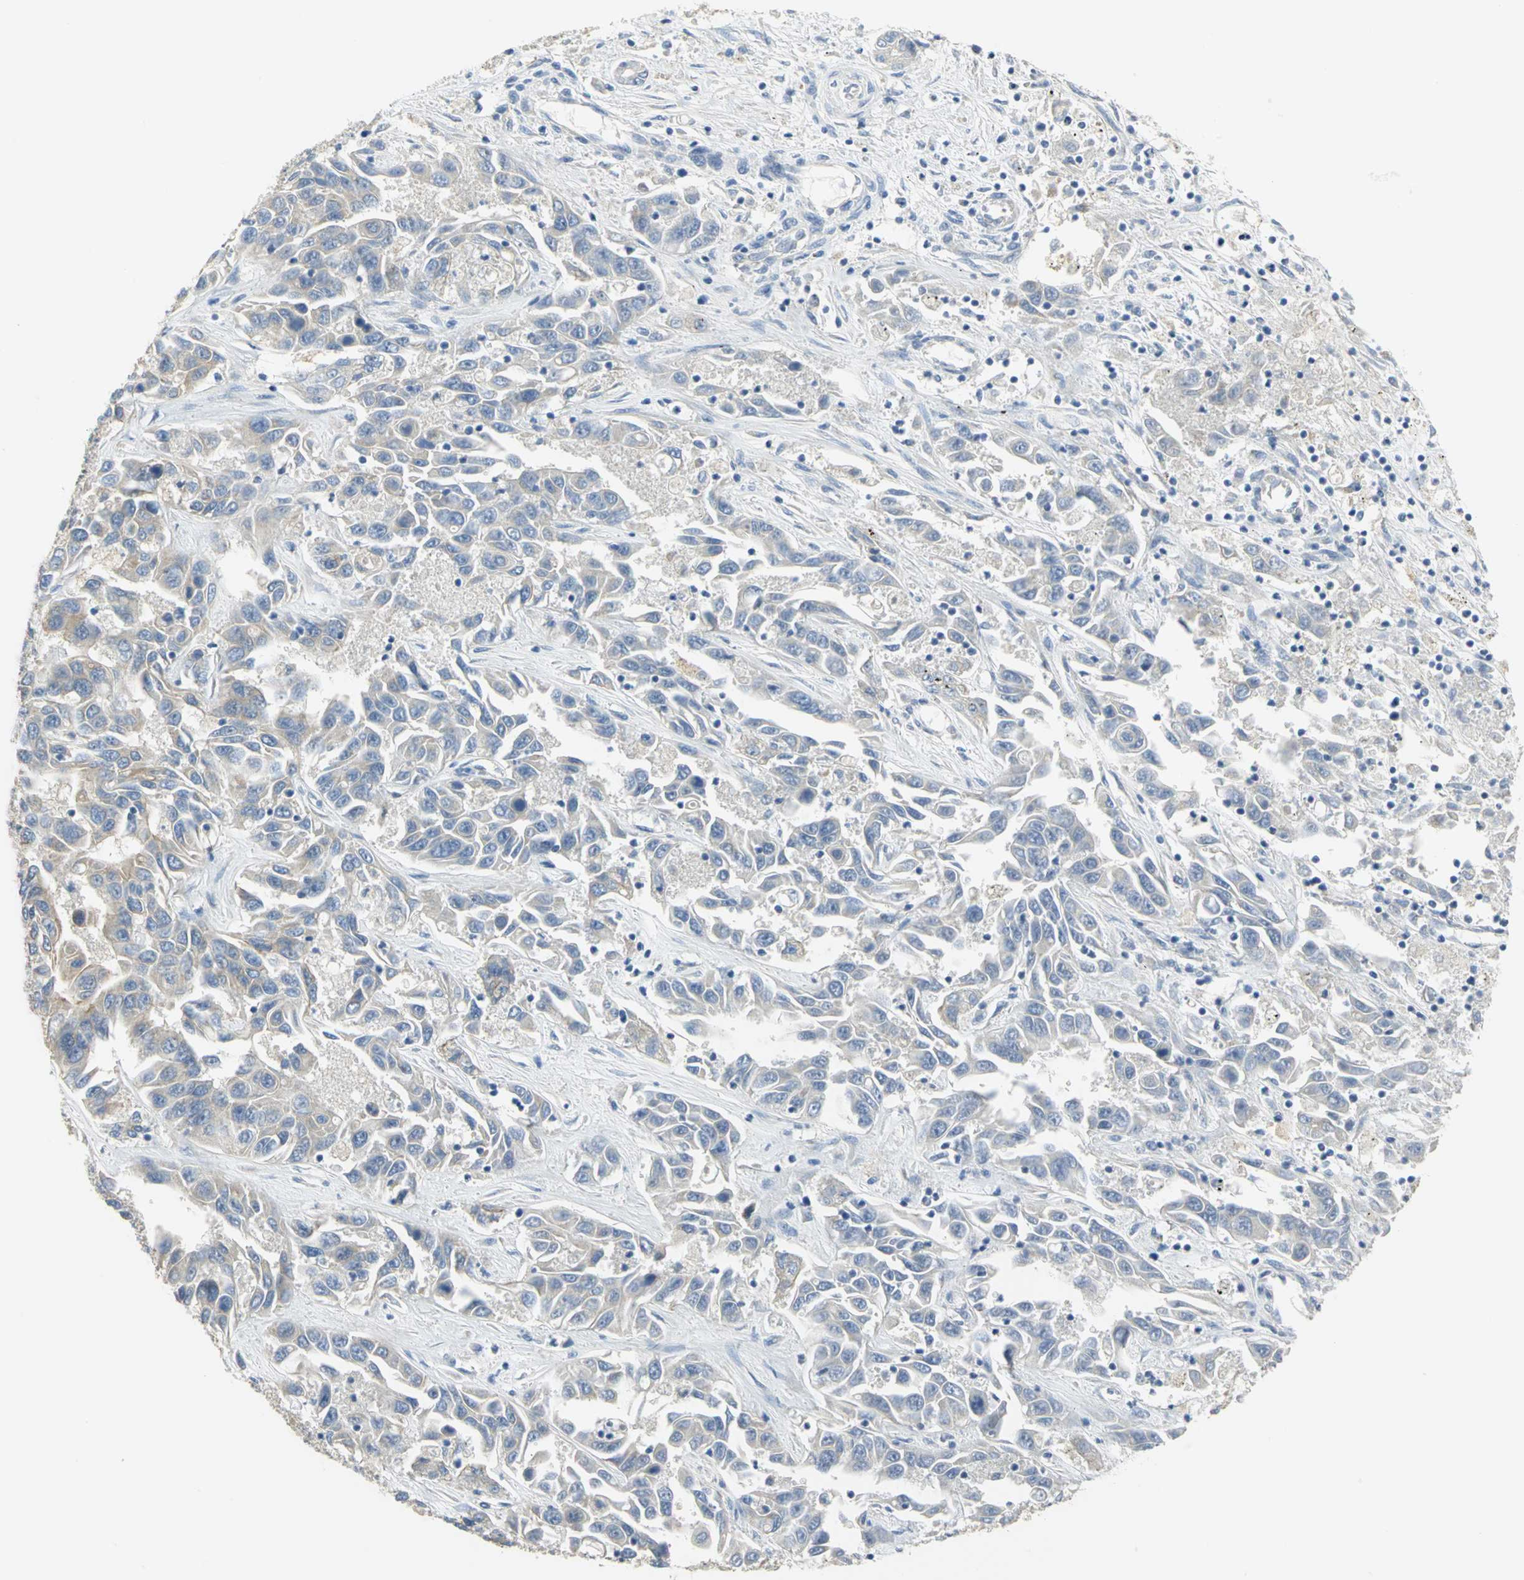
{"staining": {"intensity": "weak", "quantity": "25%-75%", "location": "cytoplasmic/membranous"}, "tissue": "liver cancer", "cell_type": "Tumor cells", "image_type": "cancer", "snomed": [{"axis": "morphology", "description": "Cholangiocarcinoma"}, {"axis": "topography", "description": "Liver"}], "caption": "Immunohistochemistry (DAB (3,3'-diaminobenzidine)) staining of human liver cancer reveals weak cytoplasmic/membranous protein expression in approximately 25%-75% of tumor cells.", "gene": "HTR1F", "patient": {"sex": "female", "age": 52}}